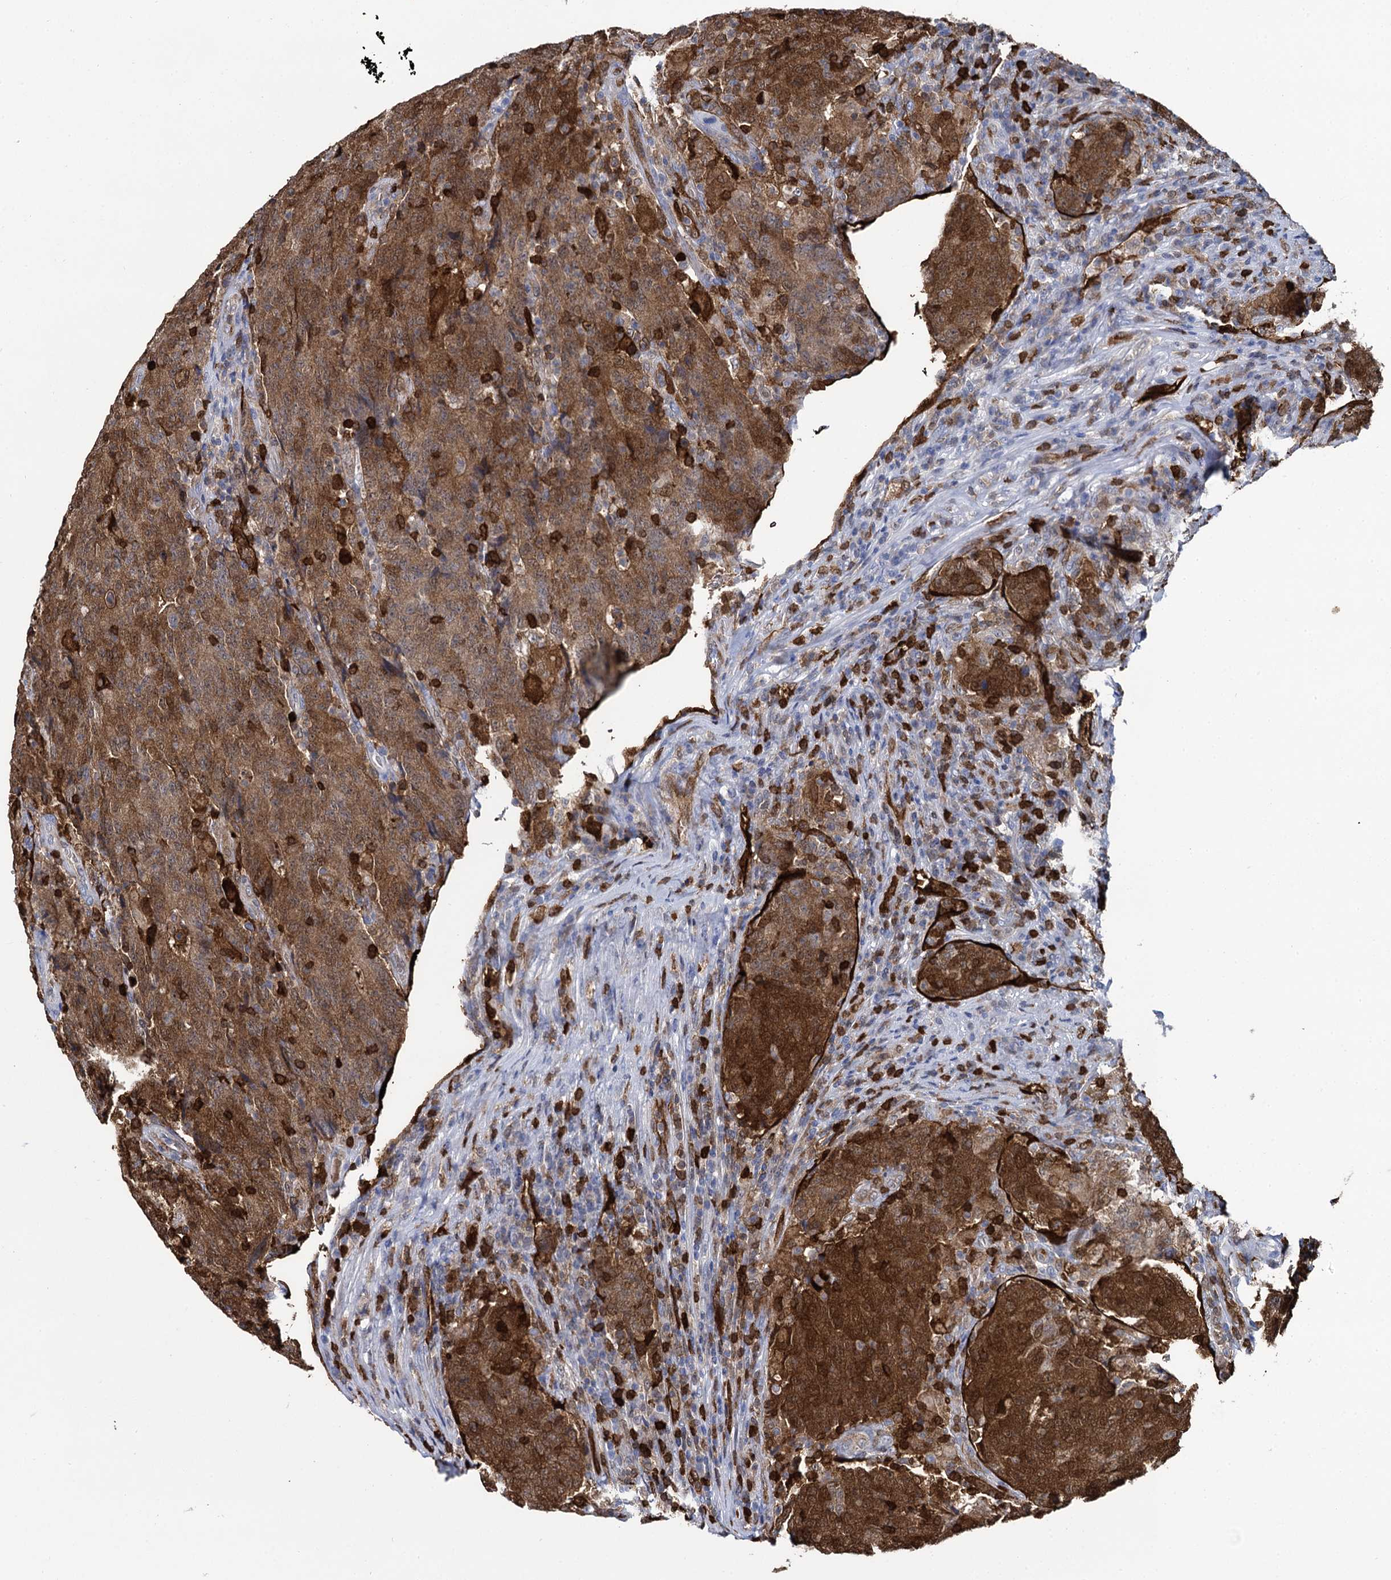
{"staining": {"intensity": "strong", "quantity": ">75%", "location": "cytoplasmic/membranous"}, "tissue": "colorectal cancer", "cell_type": "Tumor cells", "image_type": "cancer", "snomed": [{"axis": "morphology", "description": "Adenocarcinoma, NOS"}, {"axis": "topography", "description": "Colon"}], "caption": "Immunohistochemical staining of colorectal adenocarcinoma exhibits strong cytoplasmic/membranous protein staining in approximately >75% of tumor cells. Using DAB (brown) and hematoxylin (blue) stains, captured at high magnification using brightfield microscopy.", "gene": "FABP5", "patient": {"sex": "female", "age": 75}}